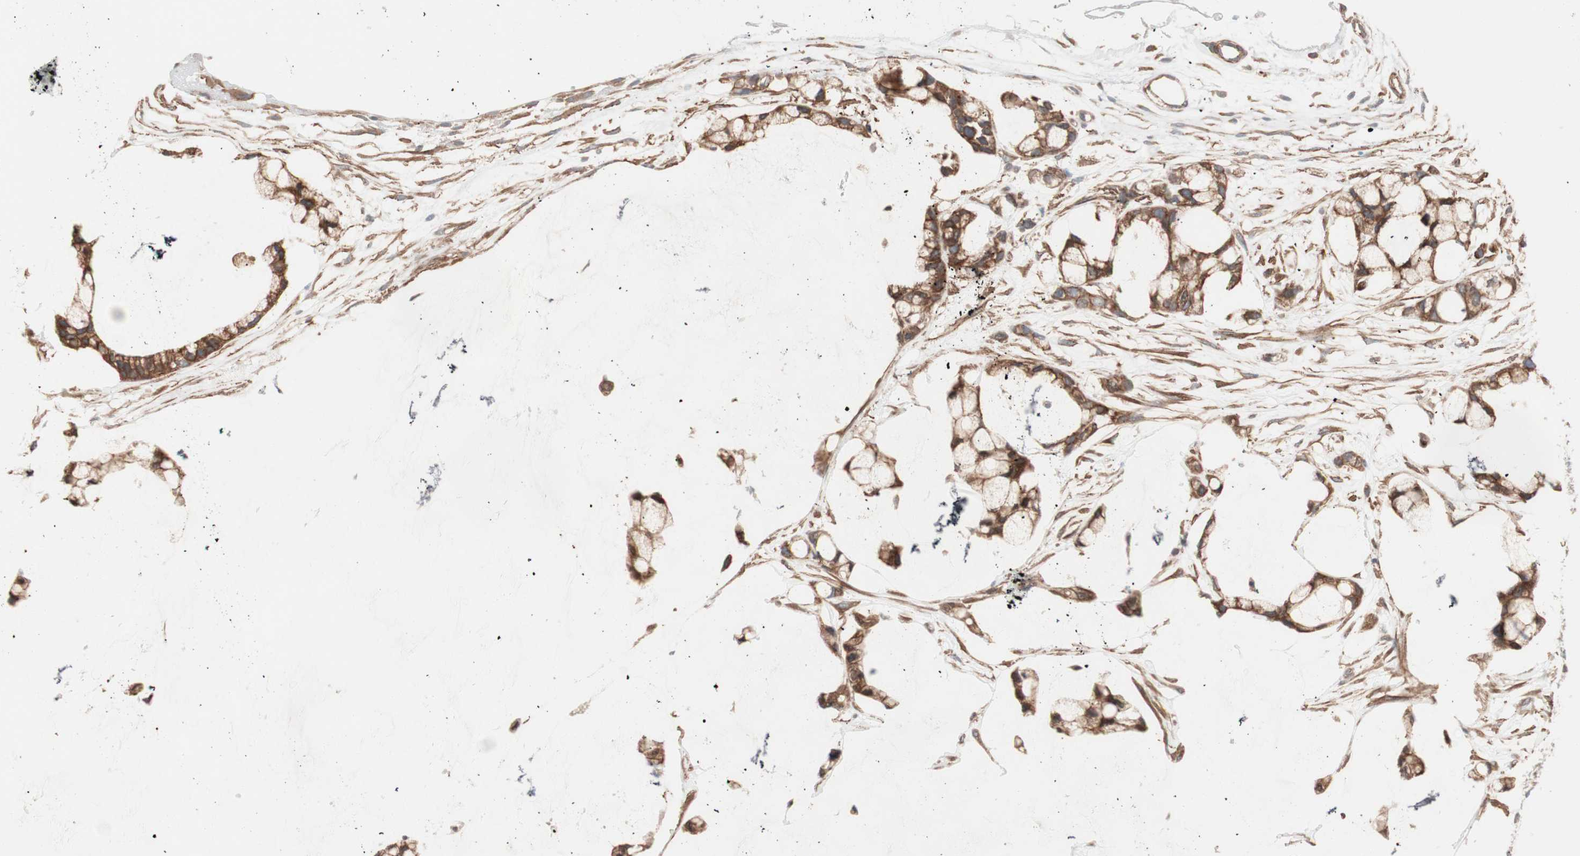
{"staining": {"intensity": "strong", "quantity": ">75%", "location": "cytoplasmic/membranous"}, "tissue": "ovarian cancer", "cell_type": "Tumor cells", "image_type": "cancer", "snomed": [{"axis": "morphology", "description": "Cystadenocarcinoma, mucinous, NOS"}, {"axis": "topography", "description": "Ovary"}], "caption": "This micrograph demonstrates ovarian cancer stained with immunohistochemistry (IHC) to label a protein in brown. The cytoplasmic/membranous of tumor cells show strong positivity for the protein. Nuclei are counter-stained blue.", "gene": "ALG5", "patient": {"sex": "female", "age": 39}}